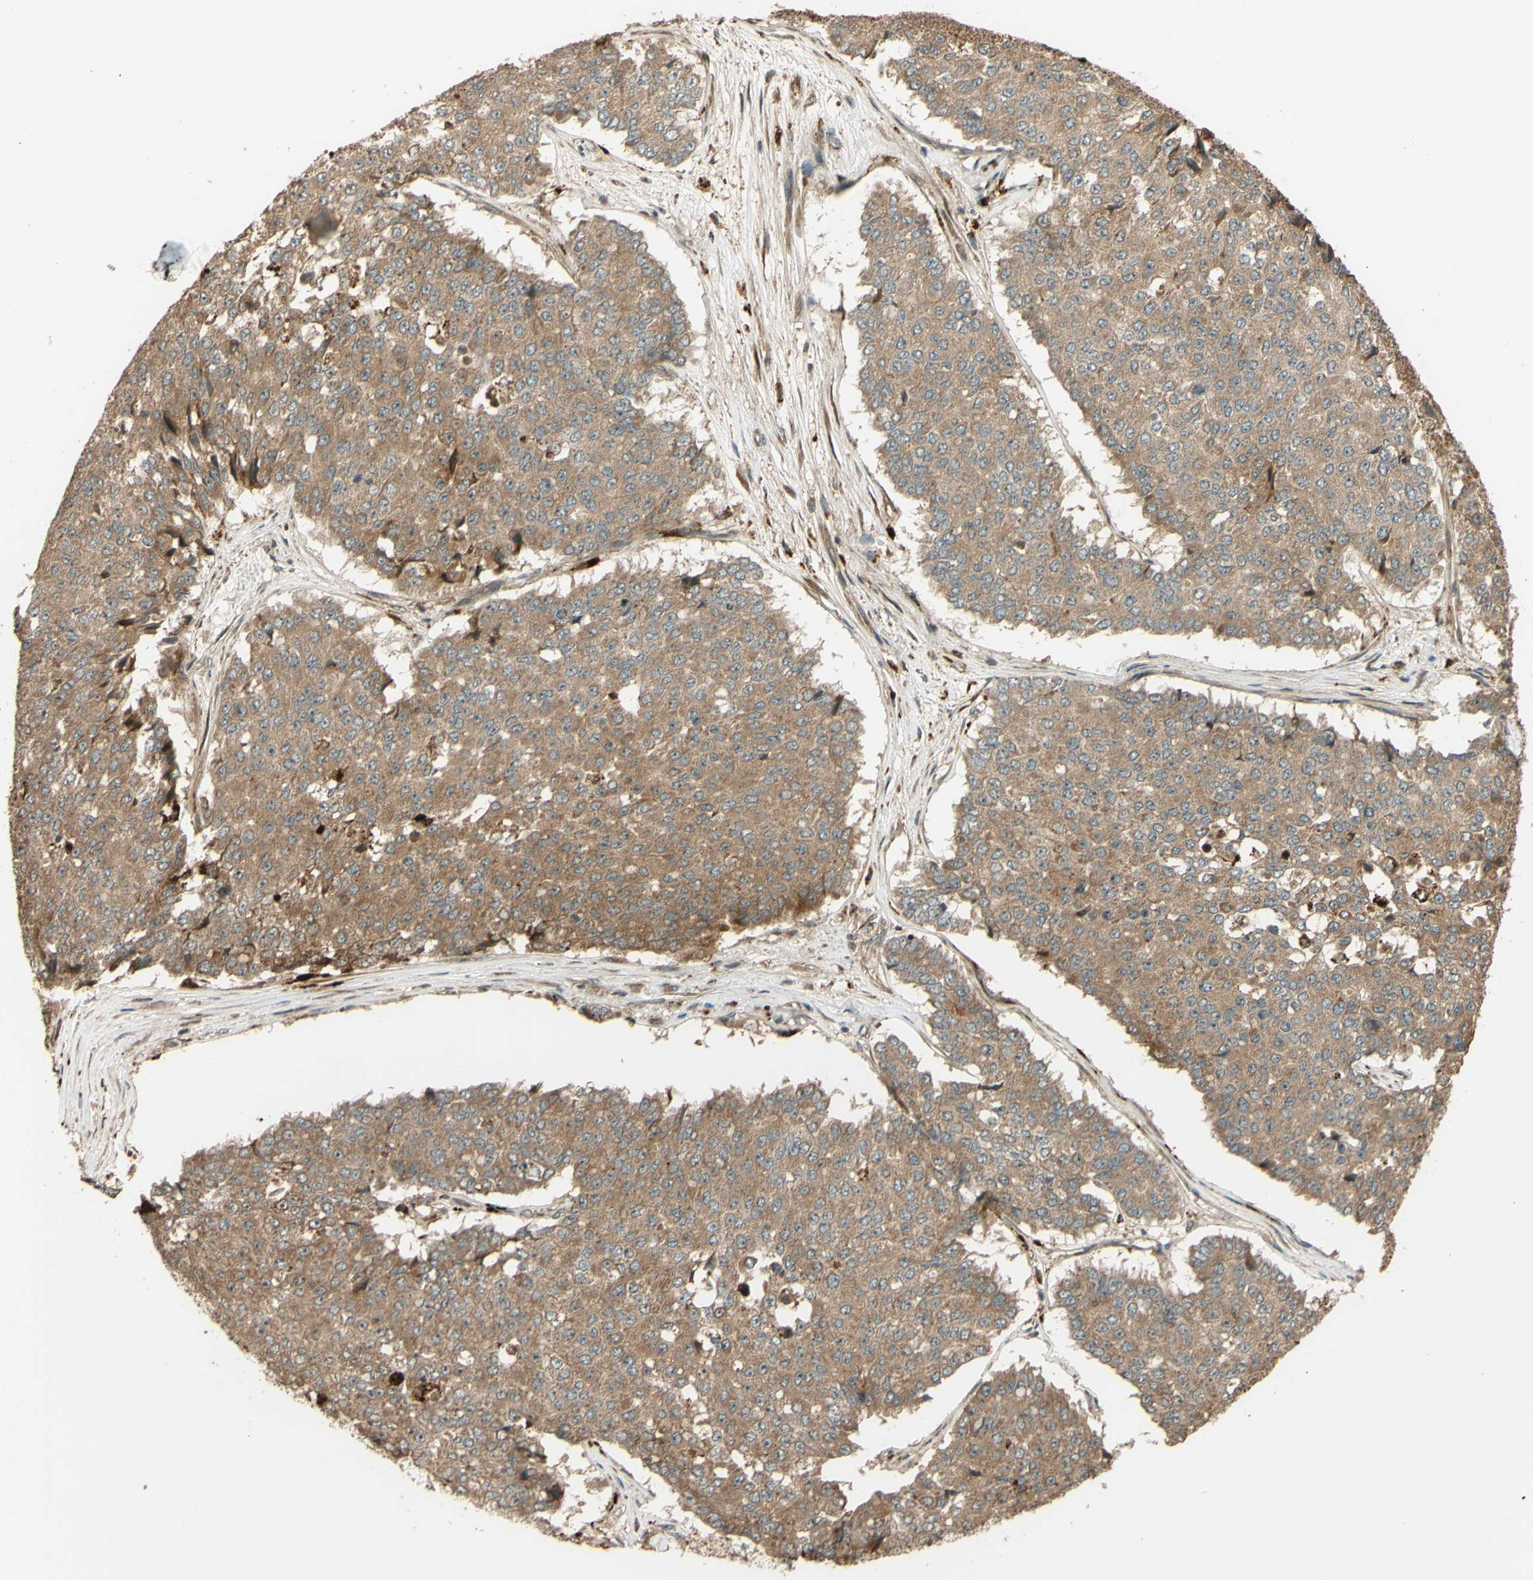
{"staining": {"intensity": "moderate", "quantity": ">75%", "location": "cytoplasmic/membranous"}, "tissue": "pancreatic cancer", "cell_type": "Tumor cells", "image_type": "cancer", "snomed": [{"axis": "morphology", "description": "Adenocarcinoma, NOS"}, {"axis": "topography", "description": "Pancreas"}], "caption": "An image of pancreatic adenocarcinoma stained for a protein shows moderate cytoplasmic/membranous brown staining in tumor cells.", "gene": "RNF19A", "patient": {"sex": "male", "age": 50}}